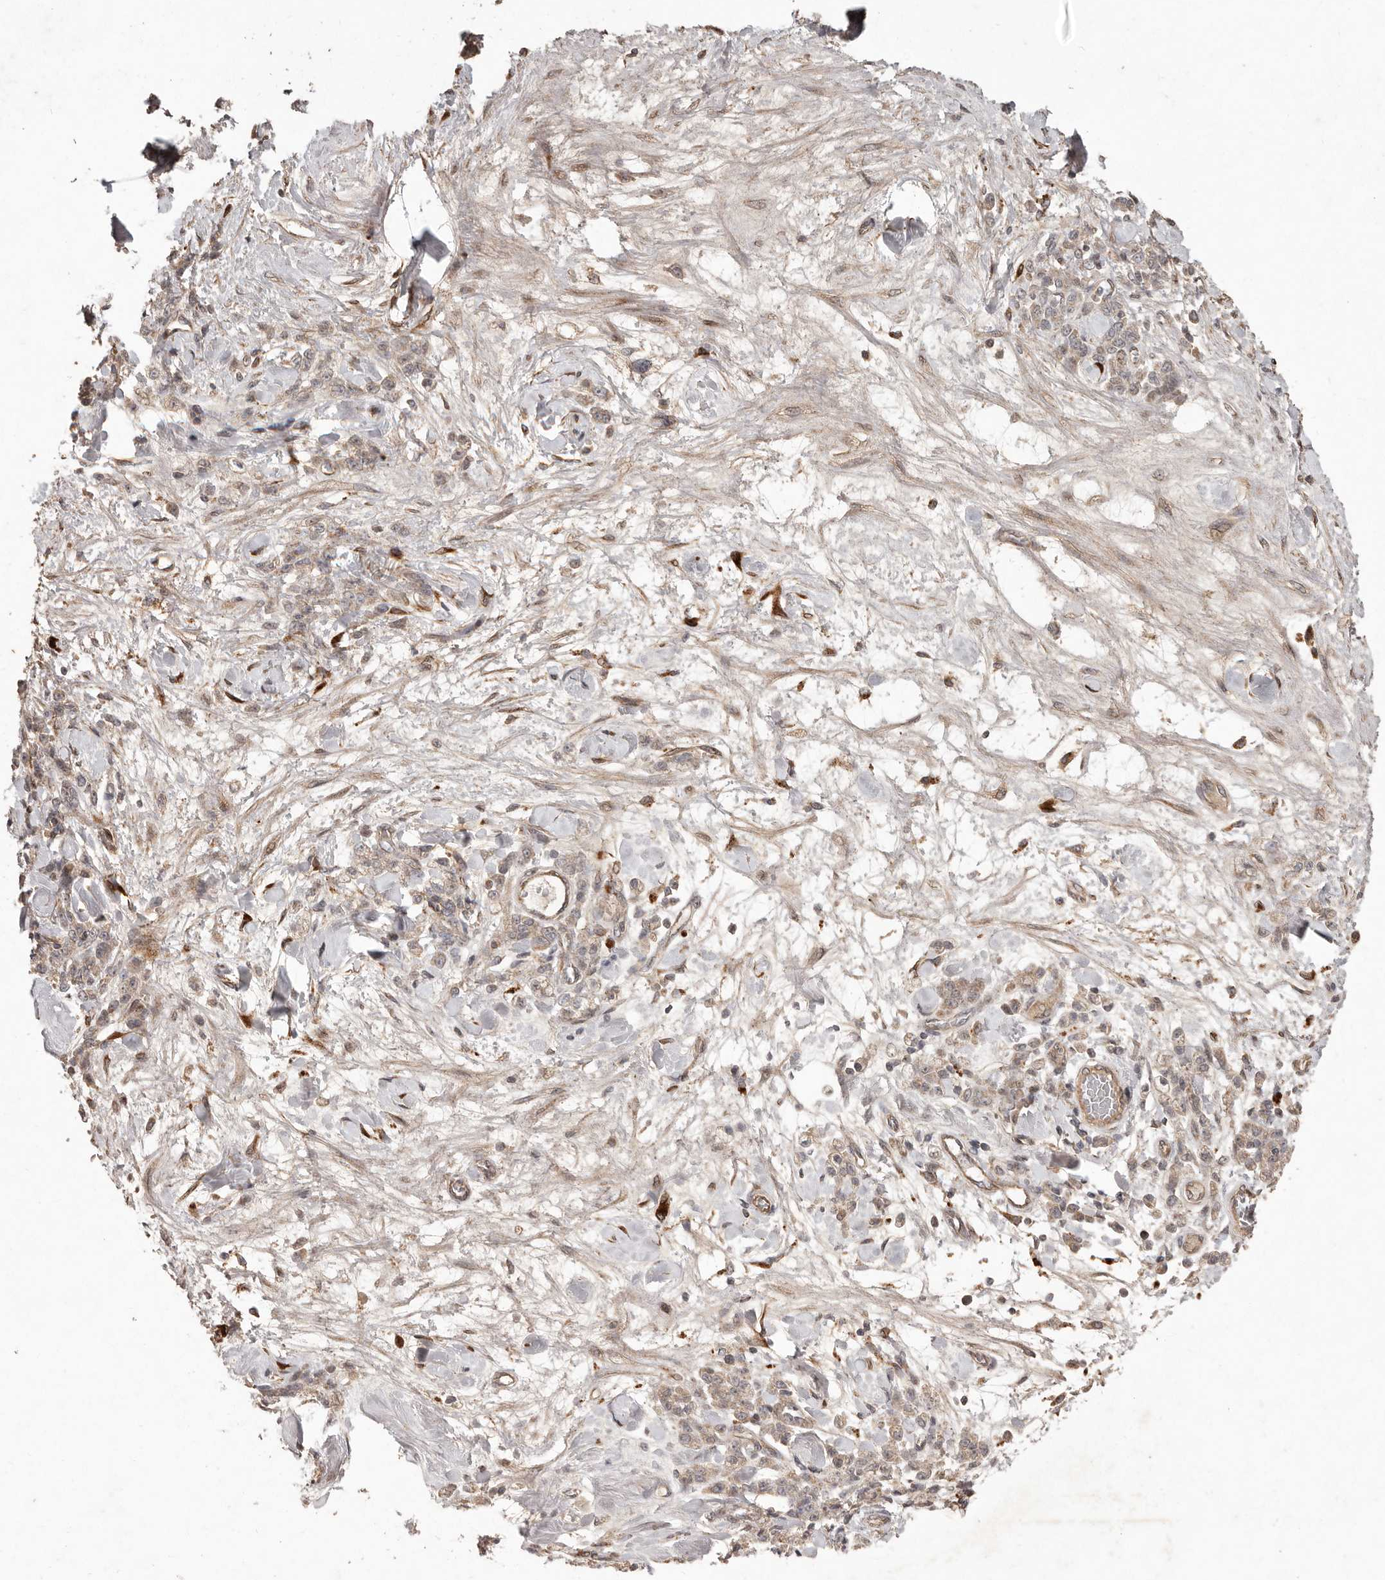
{"staining": {"intensity": "weak", "quantity": ">75%", "location": "cytoplasmic/membranous"}, "tissue": "stomach cancer", "cell_type": "Tumor cells", "image_type": "cancer", "snomed": [{"axis": "morphology", "description": "Normal tissue, NOS"}, {"axis": "morphology", "description": "Adenocarcinoma, NOS"}, {"axis": "topography", "description": "Stomach"}], "caption": "Protein expression analysis of stomach cancer (adenocarcinoma) demonstrates weak cytoplasmic/membranous expression in approximately >75% of tumor cells.", "gene": "PLOD2", "patient": {"sex": "male", "age": 82}}